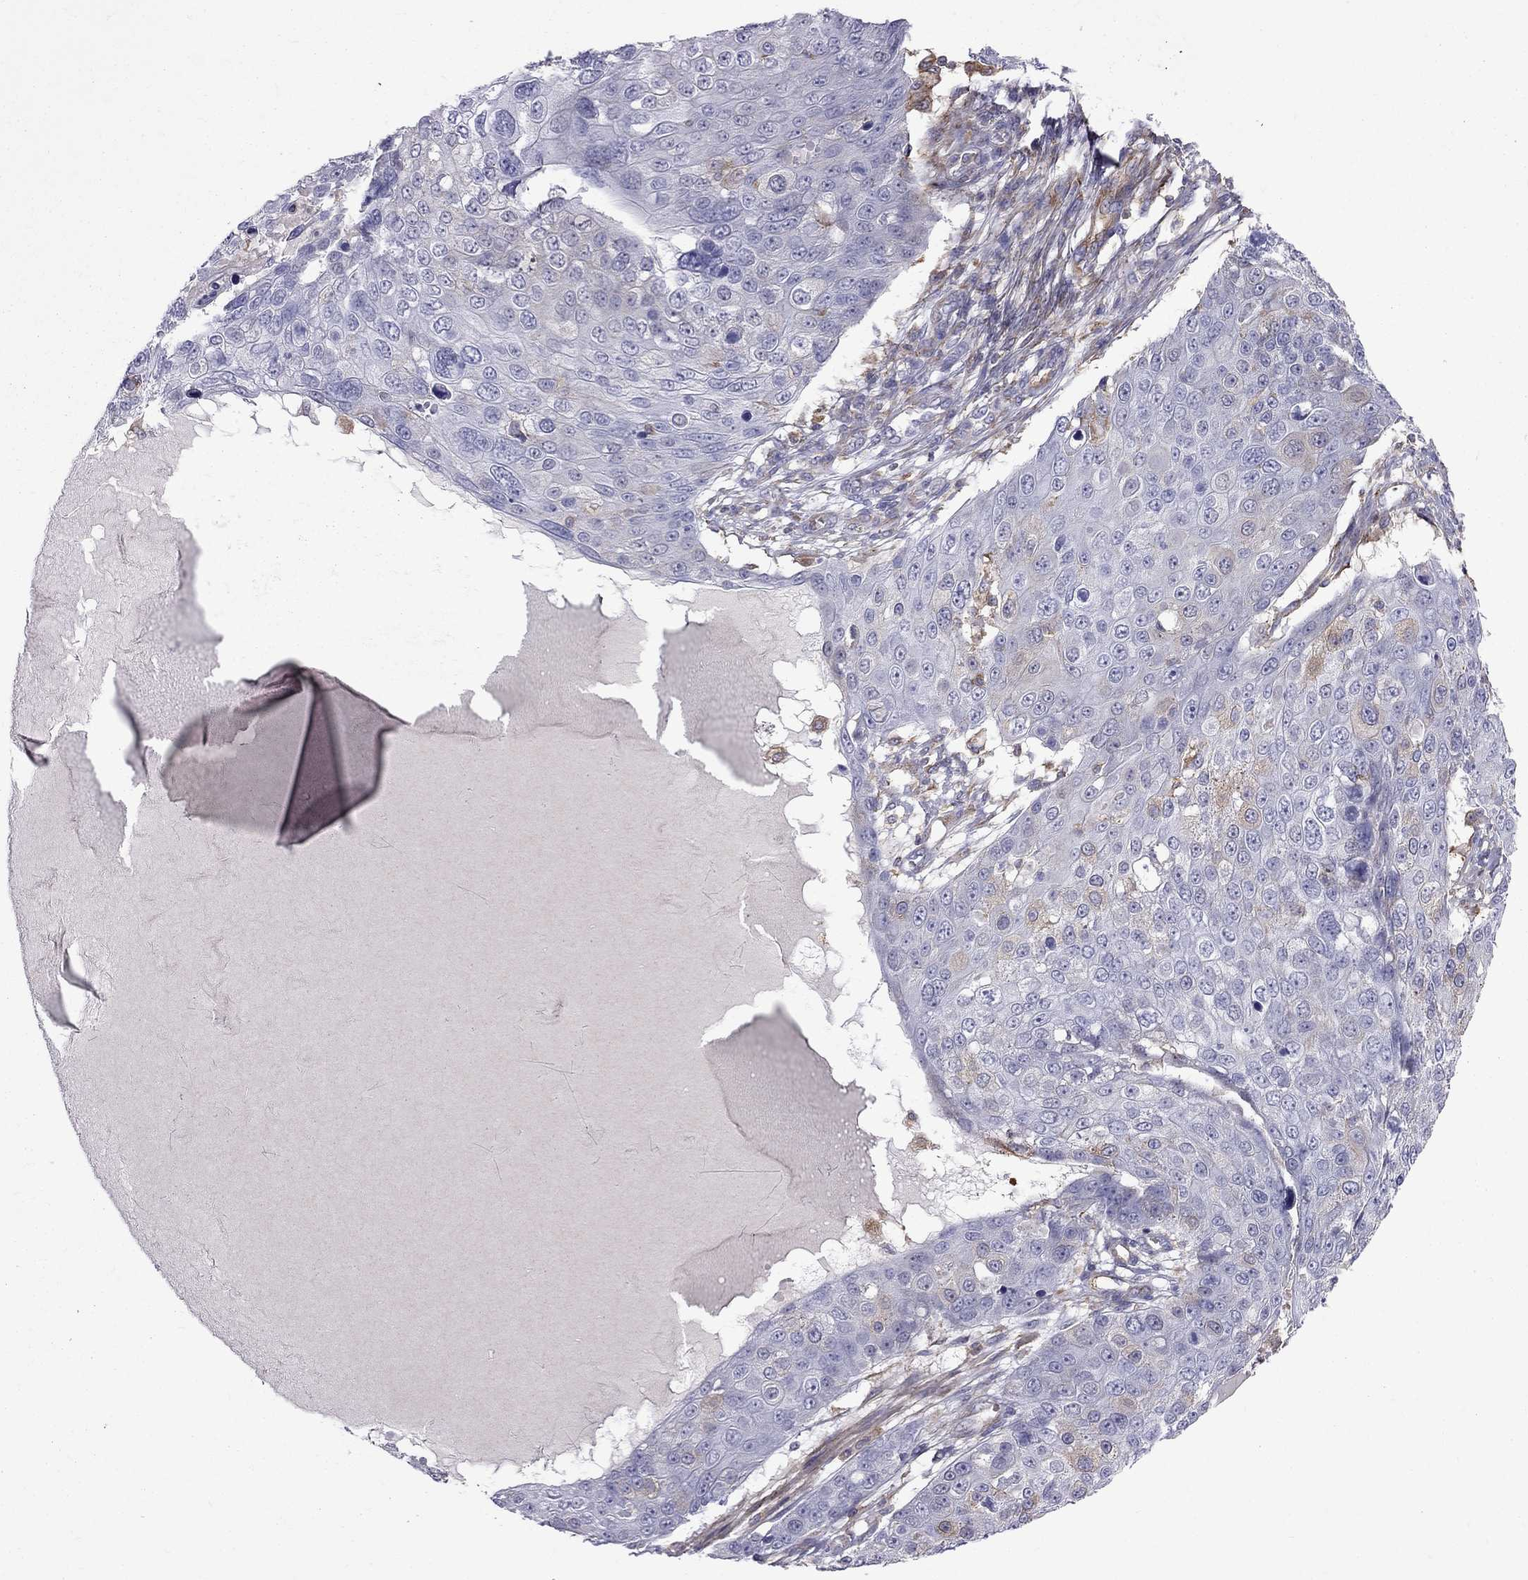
{"staining": {"intensity": "moderate", "quantity": "<25%", "location": "cytoplasmic/membranous"}, "tissue": "skin cancer", "cell_type": "Tumor cells", "image_type": "cancer", "snomed": [{"axis": "morphology", "description": "Squamous cell carcinoma, NOS"}, {"axis": "topography", "description": "Skin"}], "caption": "Skin cancer stained with a brown dye reveals moderate cytoplasmic/membranous positive expression in about <25% of tumor cells.", "gene": "EIF4E3", "patient": {"sex": "male", "age": 71}}